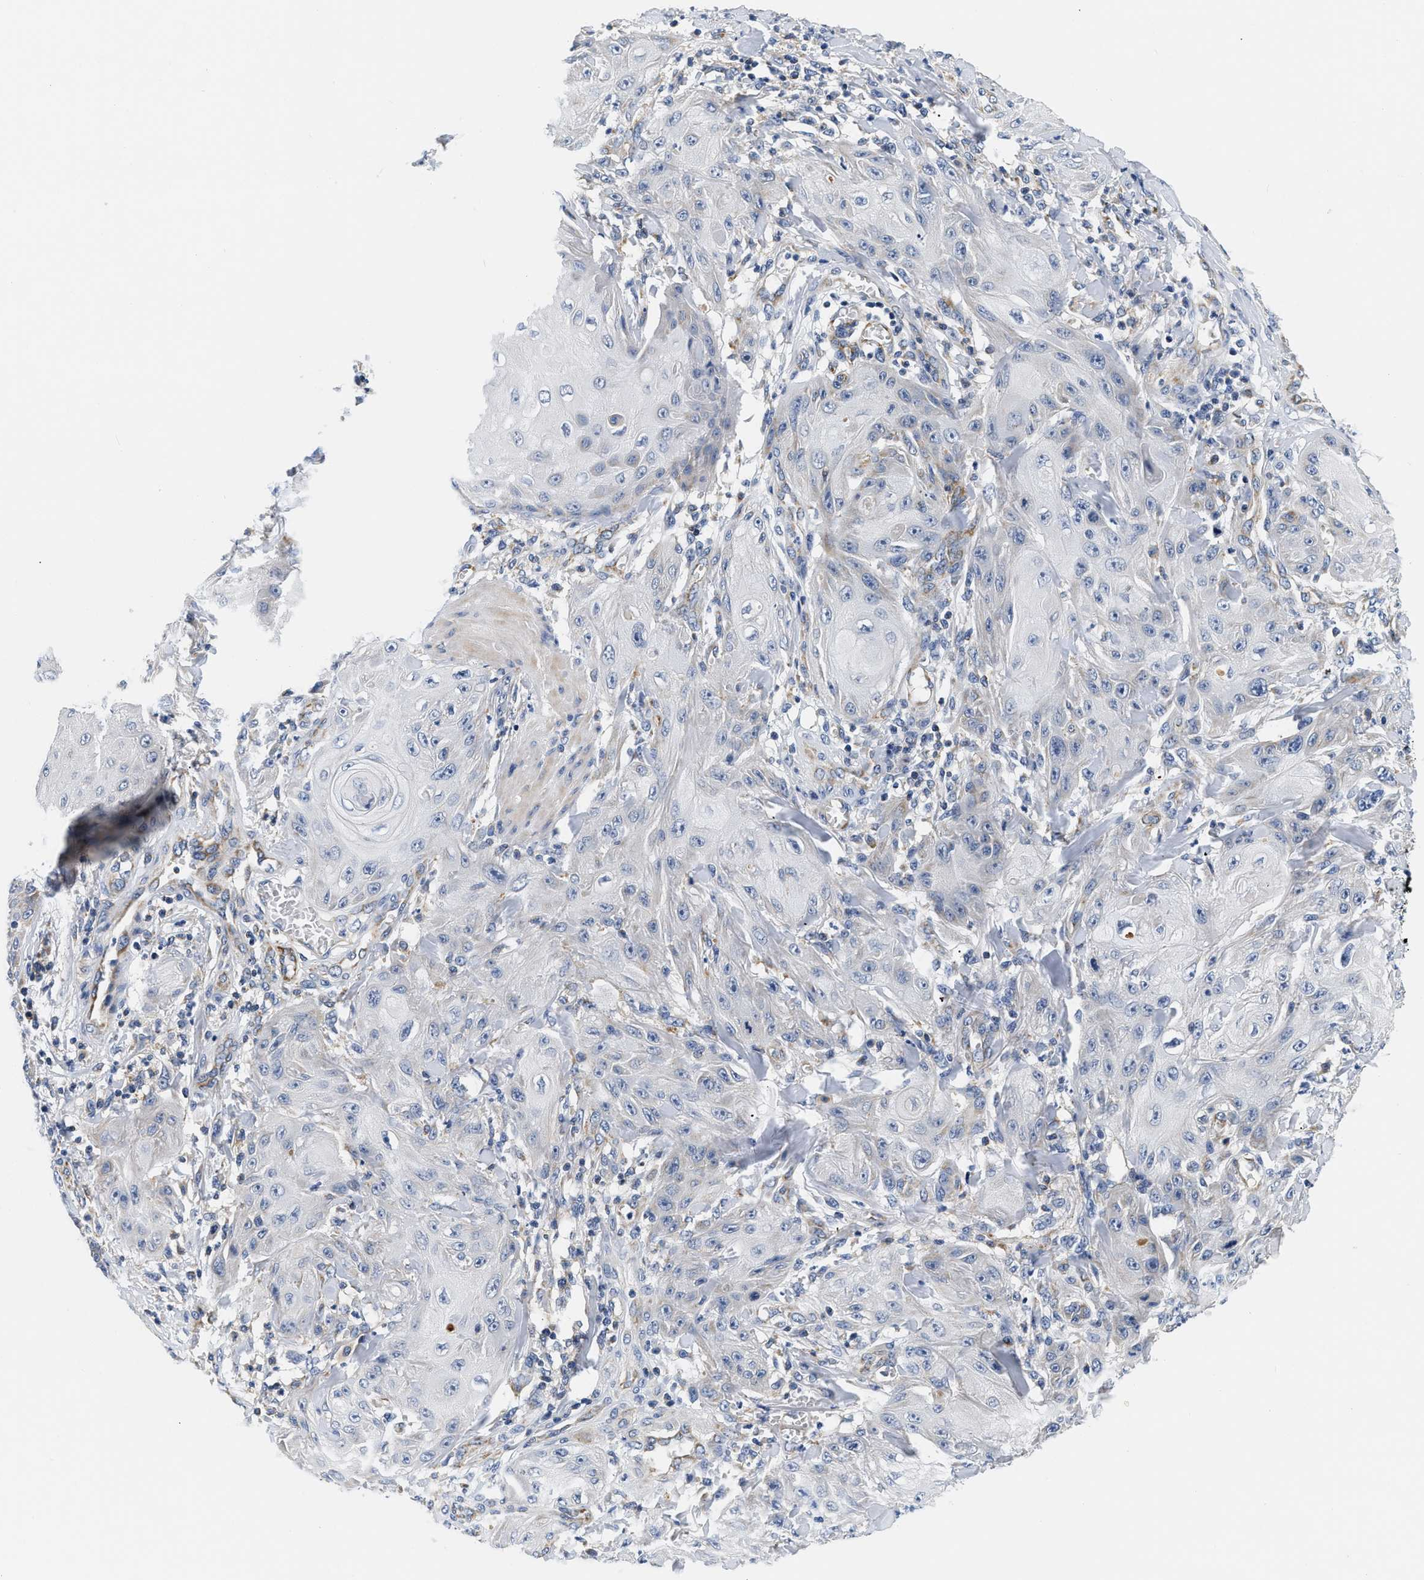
{"staining": {"intensity": "negative", "quantity": "none", "location": "none"}, "tissue": "skin cancer", "cell_type": "Tumor cells", "image_type": "cancer", "snomed": [{"axis": "morphology", "description": "Squamous cell carcinoma, NOS"}, {"axis": "topography", "description": "Skin"}], "caption": "Immunohistochemistry histopathology image of neoplastic tissue: skin cancer stained with DAB shows no significant protein positivity in tumor cells.", "gene": "PDP1", "patient": {"sex": "male", "age": 74}}